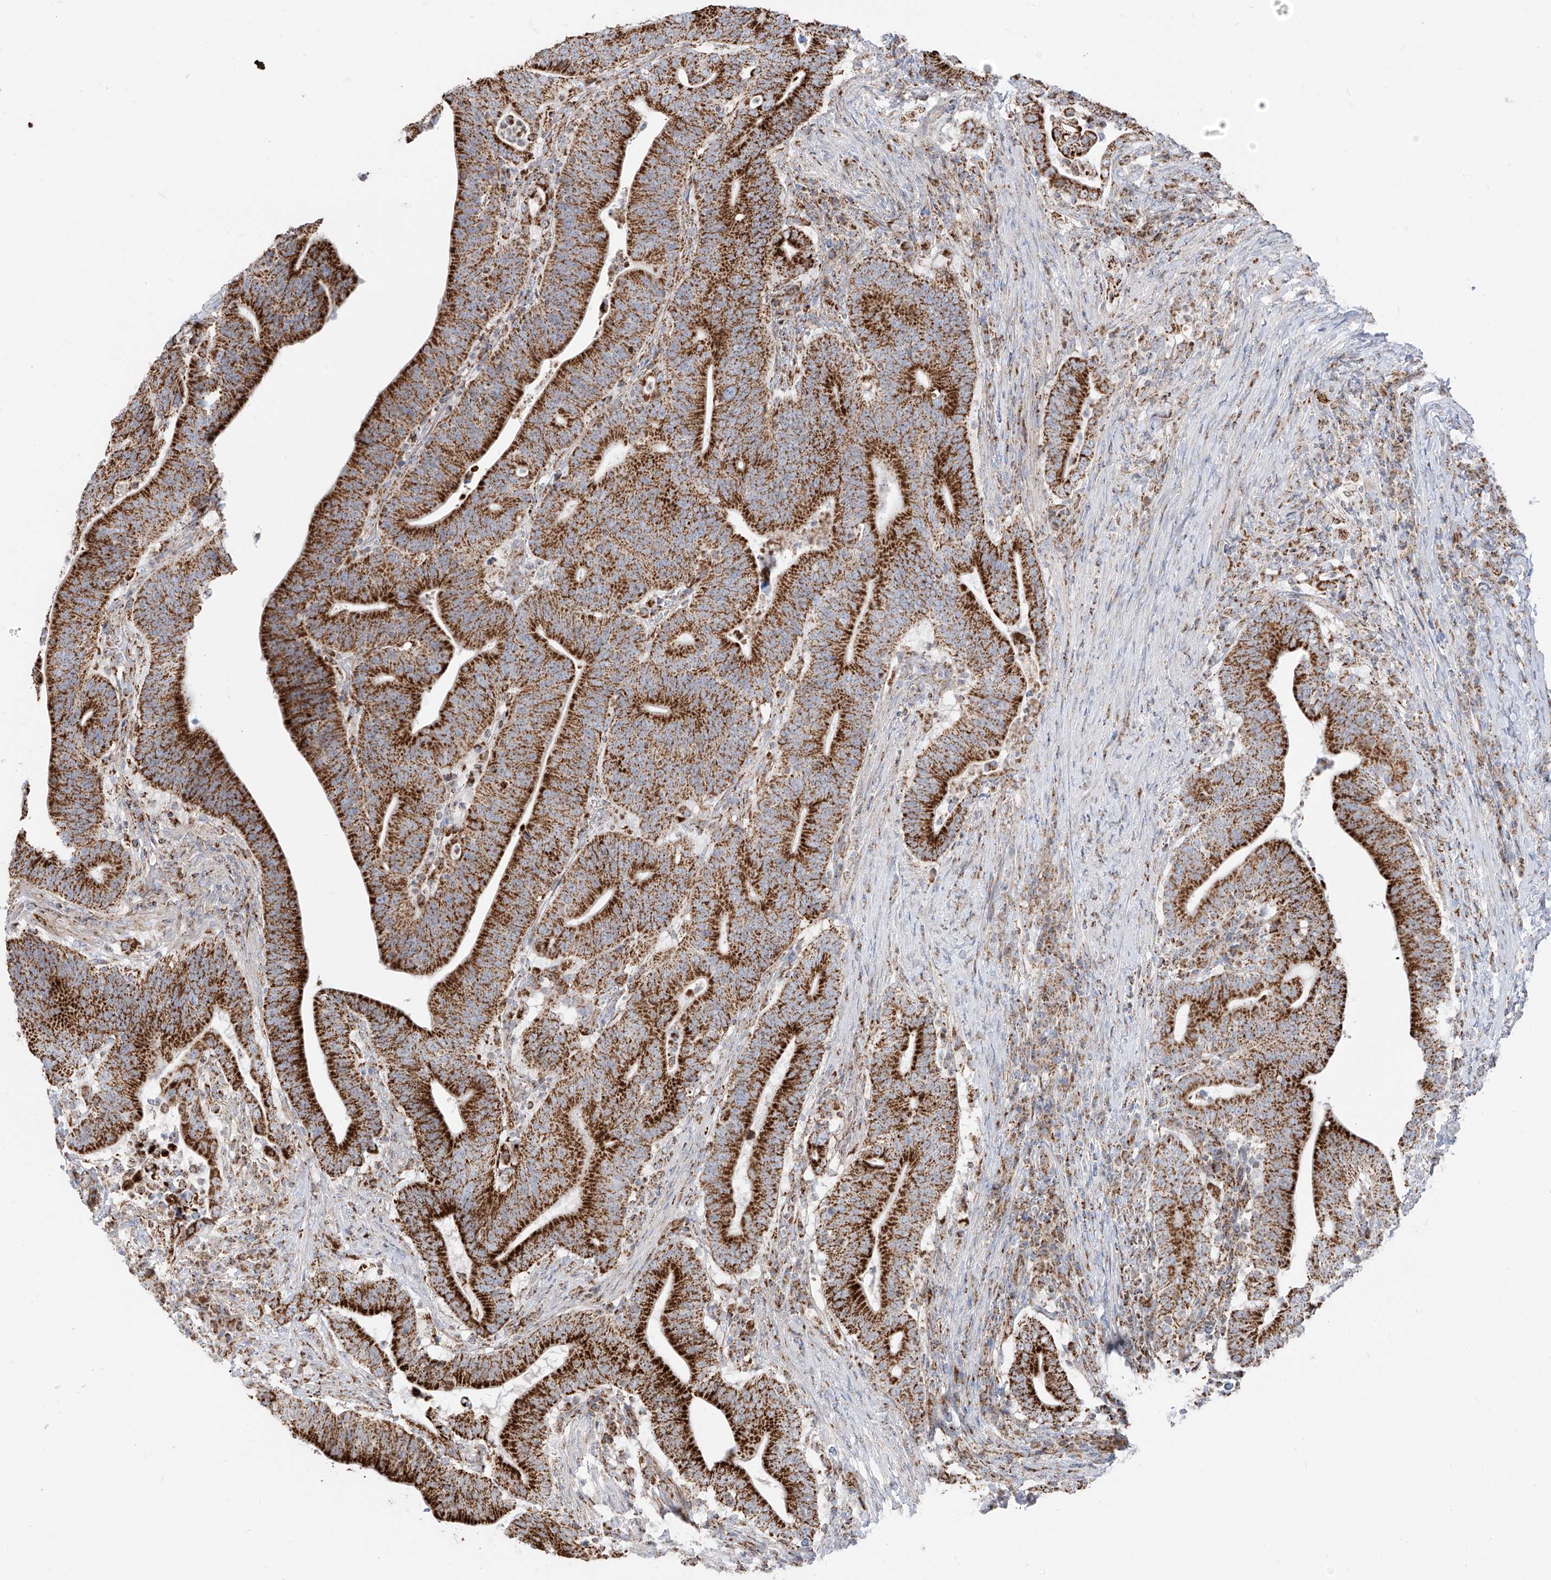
{"staining": {"intensity": "strong", "quantity": ">75%", "location": "cytoplasmic/membranous"}, "tissue": "colorectal cancer", "cell_type": "Tumor cells", "image_type": "cancer", "snomed": [{"axis": "morphology", "description": "Adenocarcinoma, NOS"}, {"axis": "topography", "description": "Colon"}], "caption": "Colorectal cancer stained with DAB (3,3'-diaminobenzidine) immunohistochemistry exhibits high levels of strong cytoplasmic/membranous expression in about >75% of tumor cells. Nuclei are stained in blue.", "gene": "ETHE1", "patient": {"sex": "female", "age": 66}}